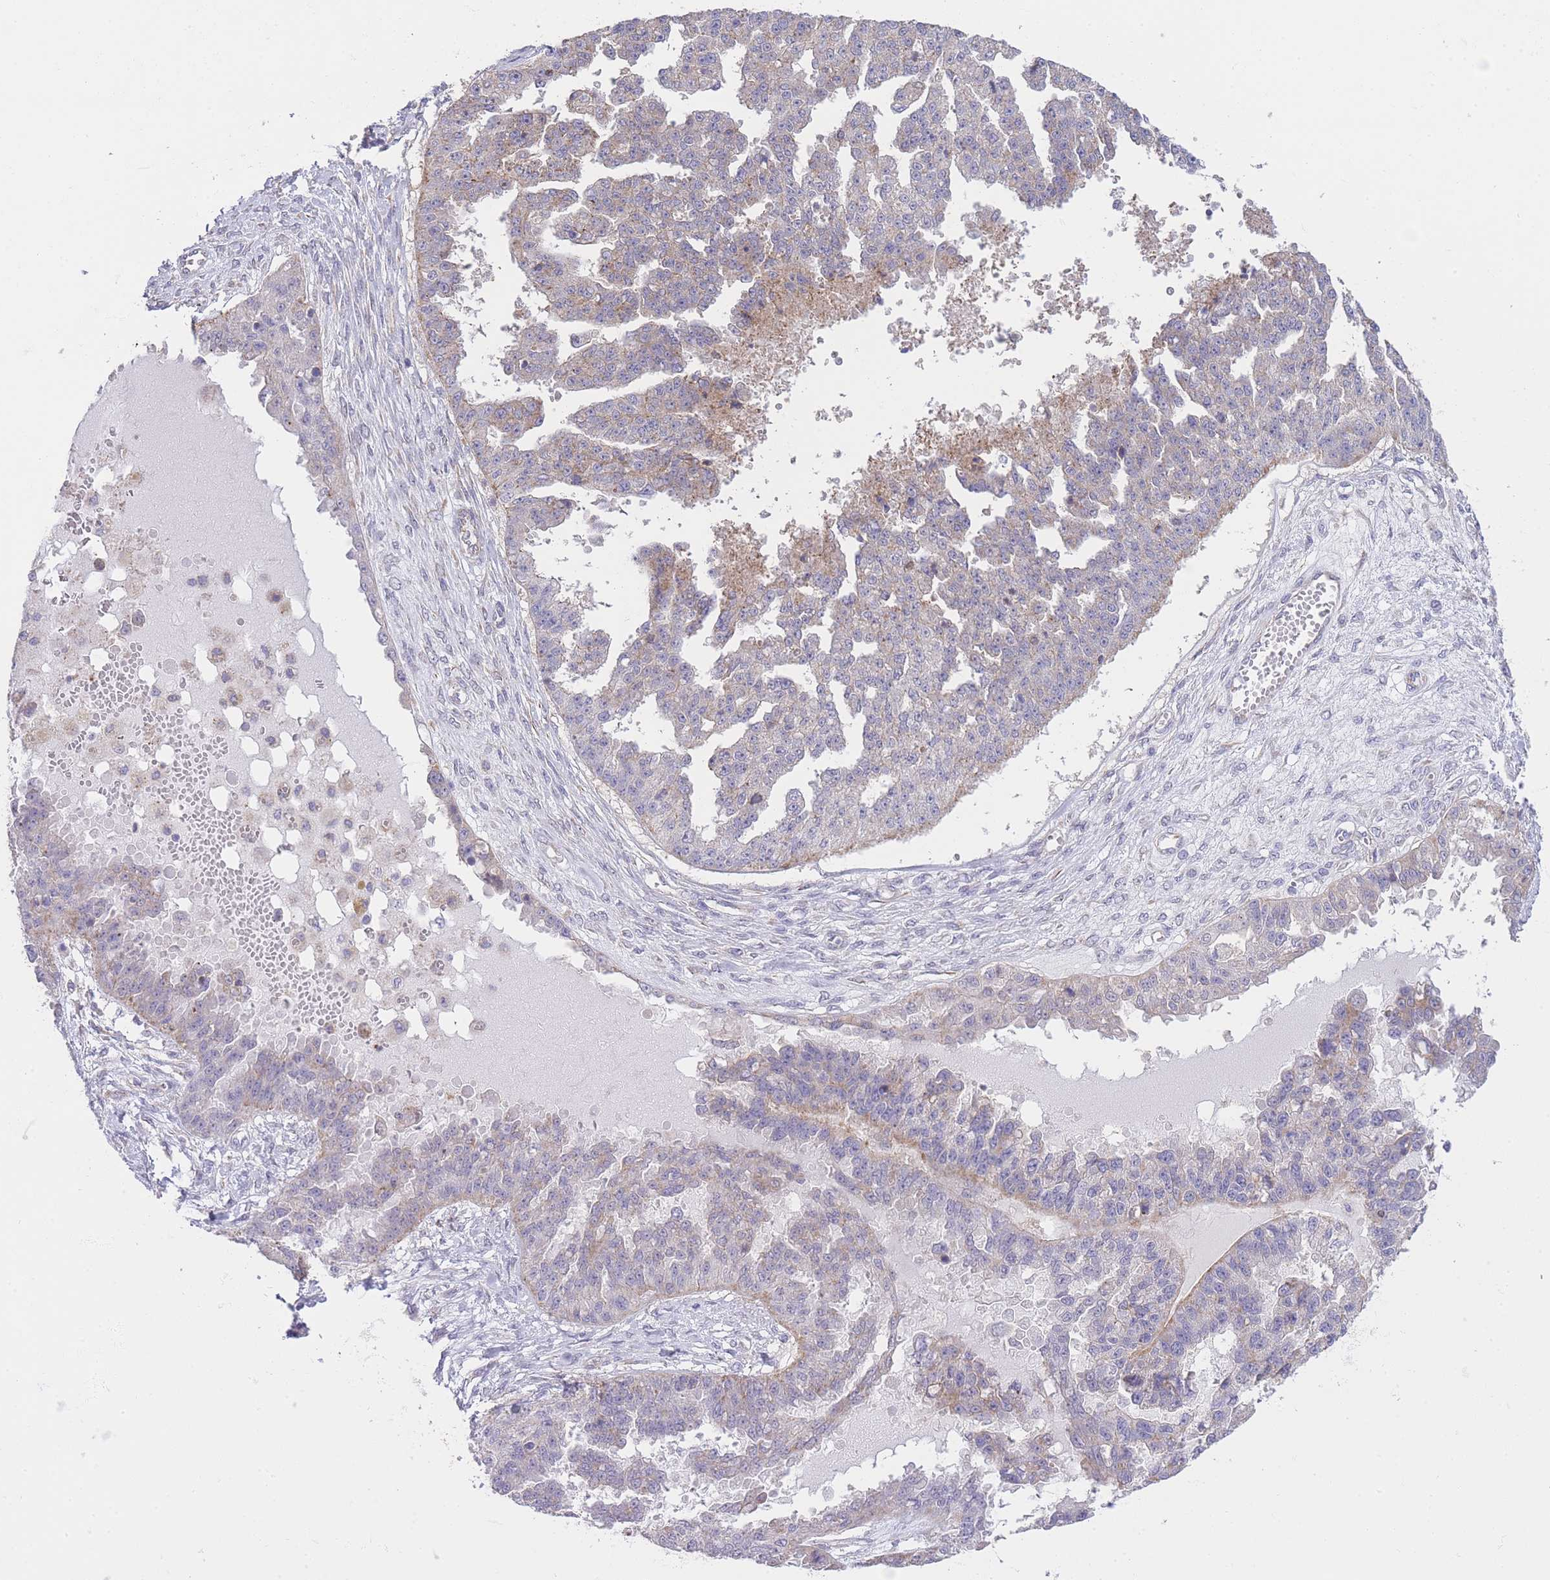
{"staining": {"intensity": "weak", "quantity": "<25%", "location": "cytoplasmic/membranous"}, "tissue": "ovarian cancer", "cell_type": "Tumor cells", "image_type": "cancer", "snomed": [{"axis": "morphology", "description": "Cystadenocarcinoma, serous, NOS"}, {"axis": "topography", "description": "Ovary"}], "caption": "Ovarian cancer stained for a protein using immunohistochemistry (IHC) shows no expression tumor cells.", "gene": "CTBP1", "patient": {"sex": "female", "age": 58}}